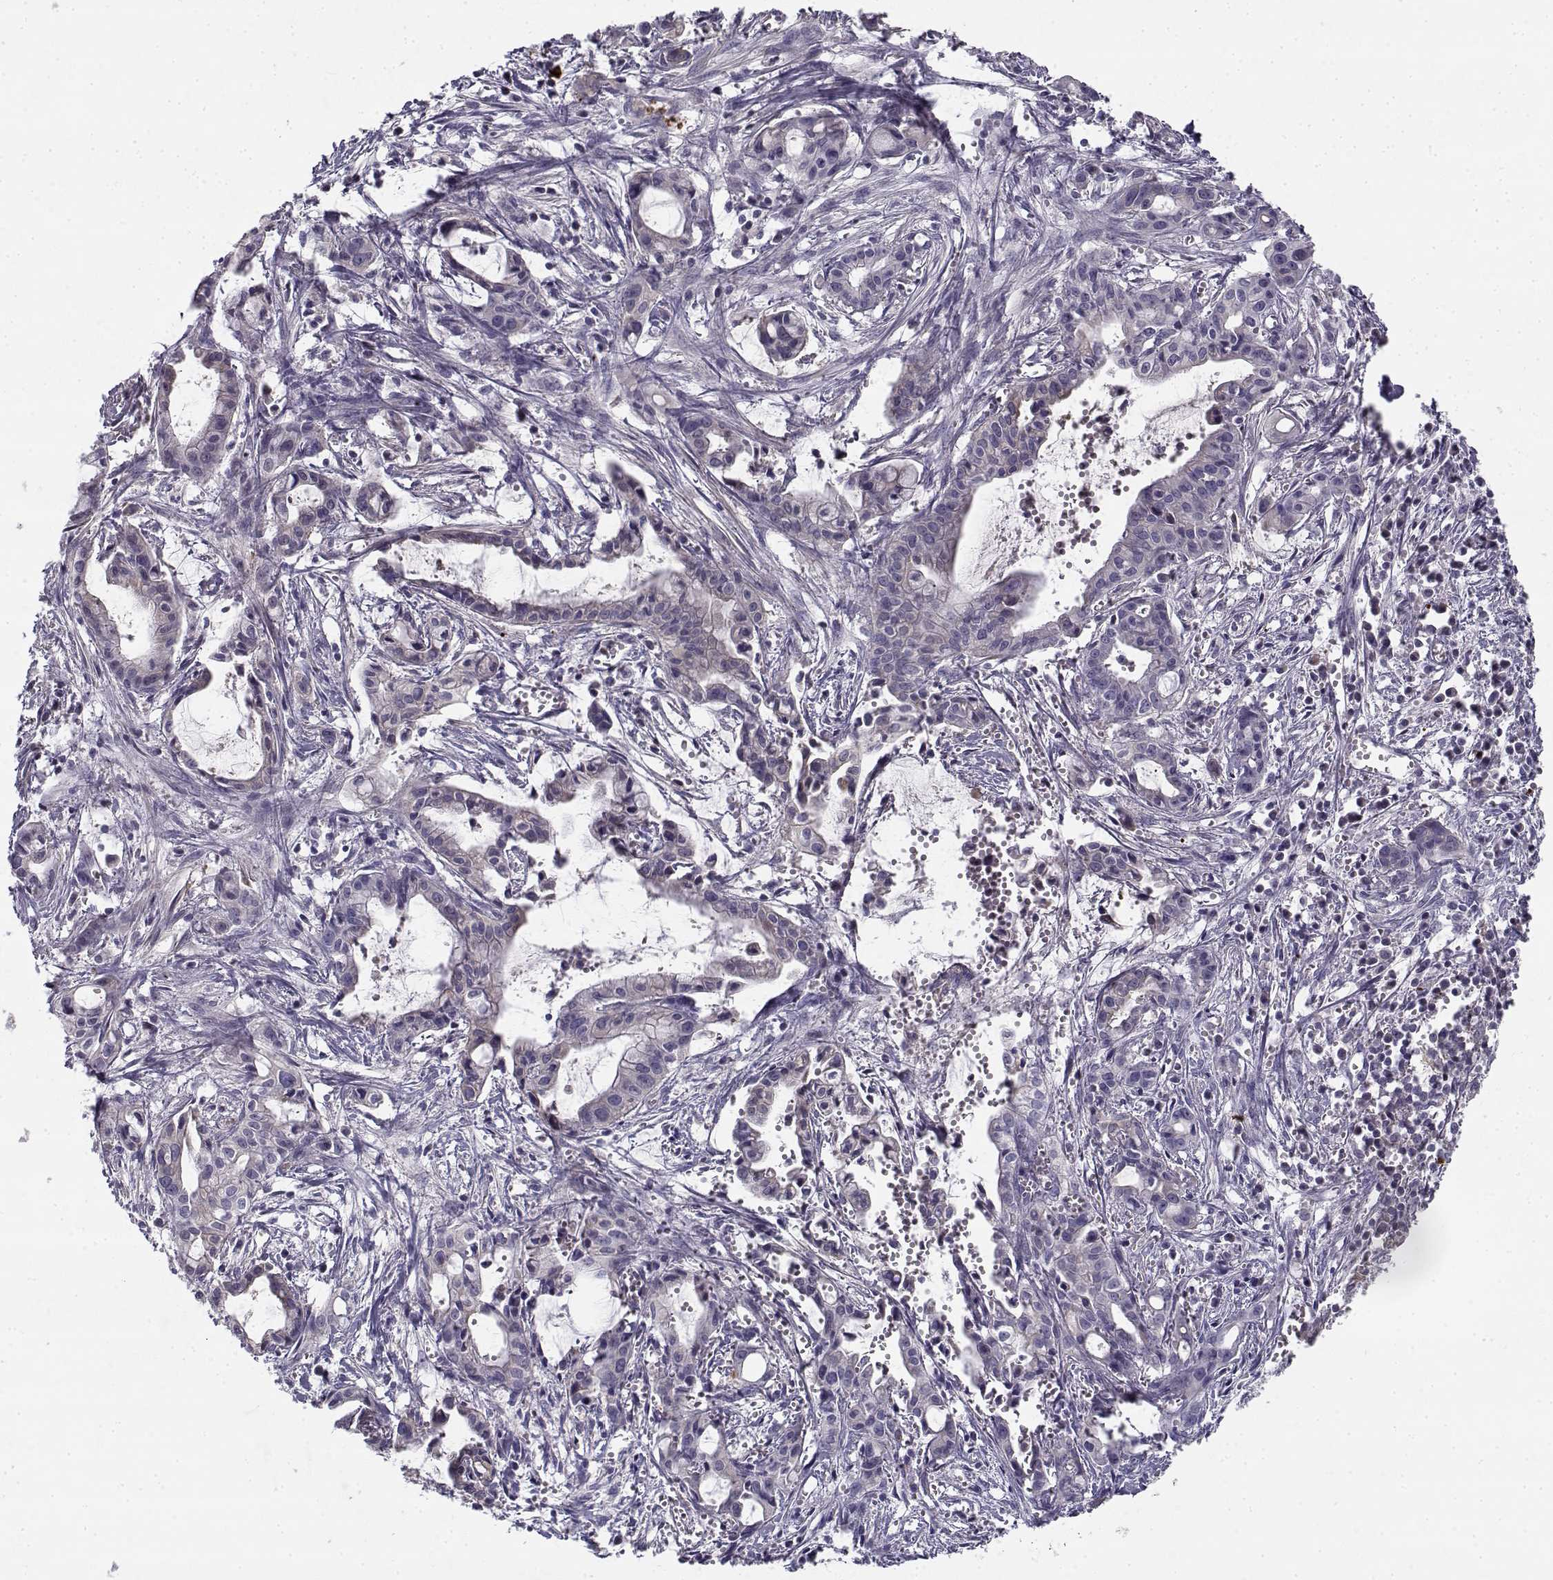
{"staining": {"intensity": "negative", "quantity": "none", "location": "none"}, "tissue": "pancreatic cancer", "cell_type": "Tumor cells", "image_type": "cancer", "snomed": [{"axis": "morphology", "description": "Adenocarcinoma, NOS"}, {"axis": "topography", "description": "Pancreas"}], "caption": "An image of pancreatic cancer (adenocarcinoma) stained for a protein demonstrates no brown staining in tumor cells.", "gene": "CREB3L3", "patient": {"sex": "male", "age": 48}}